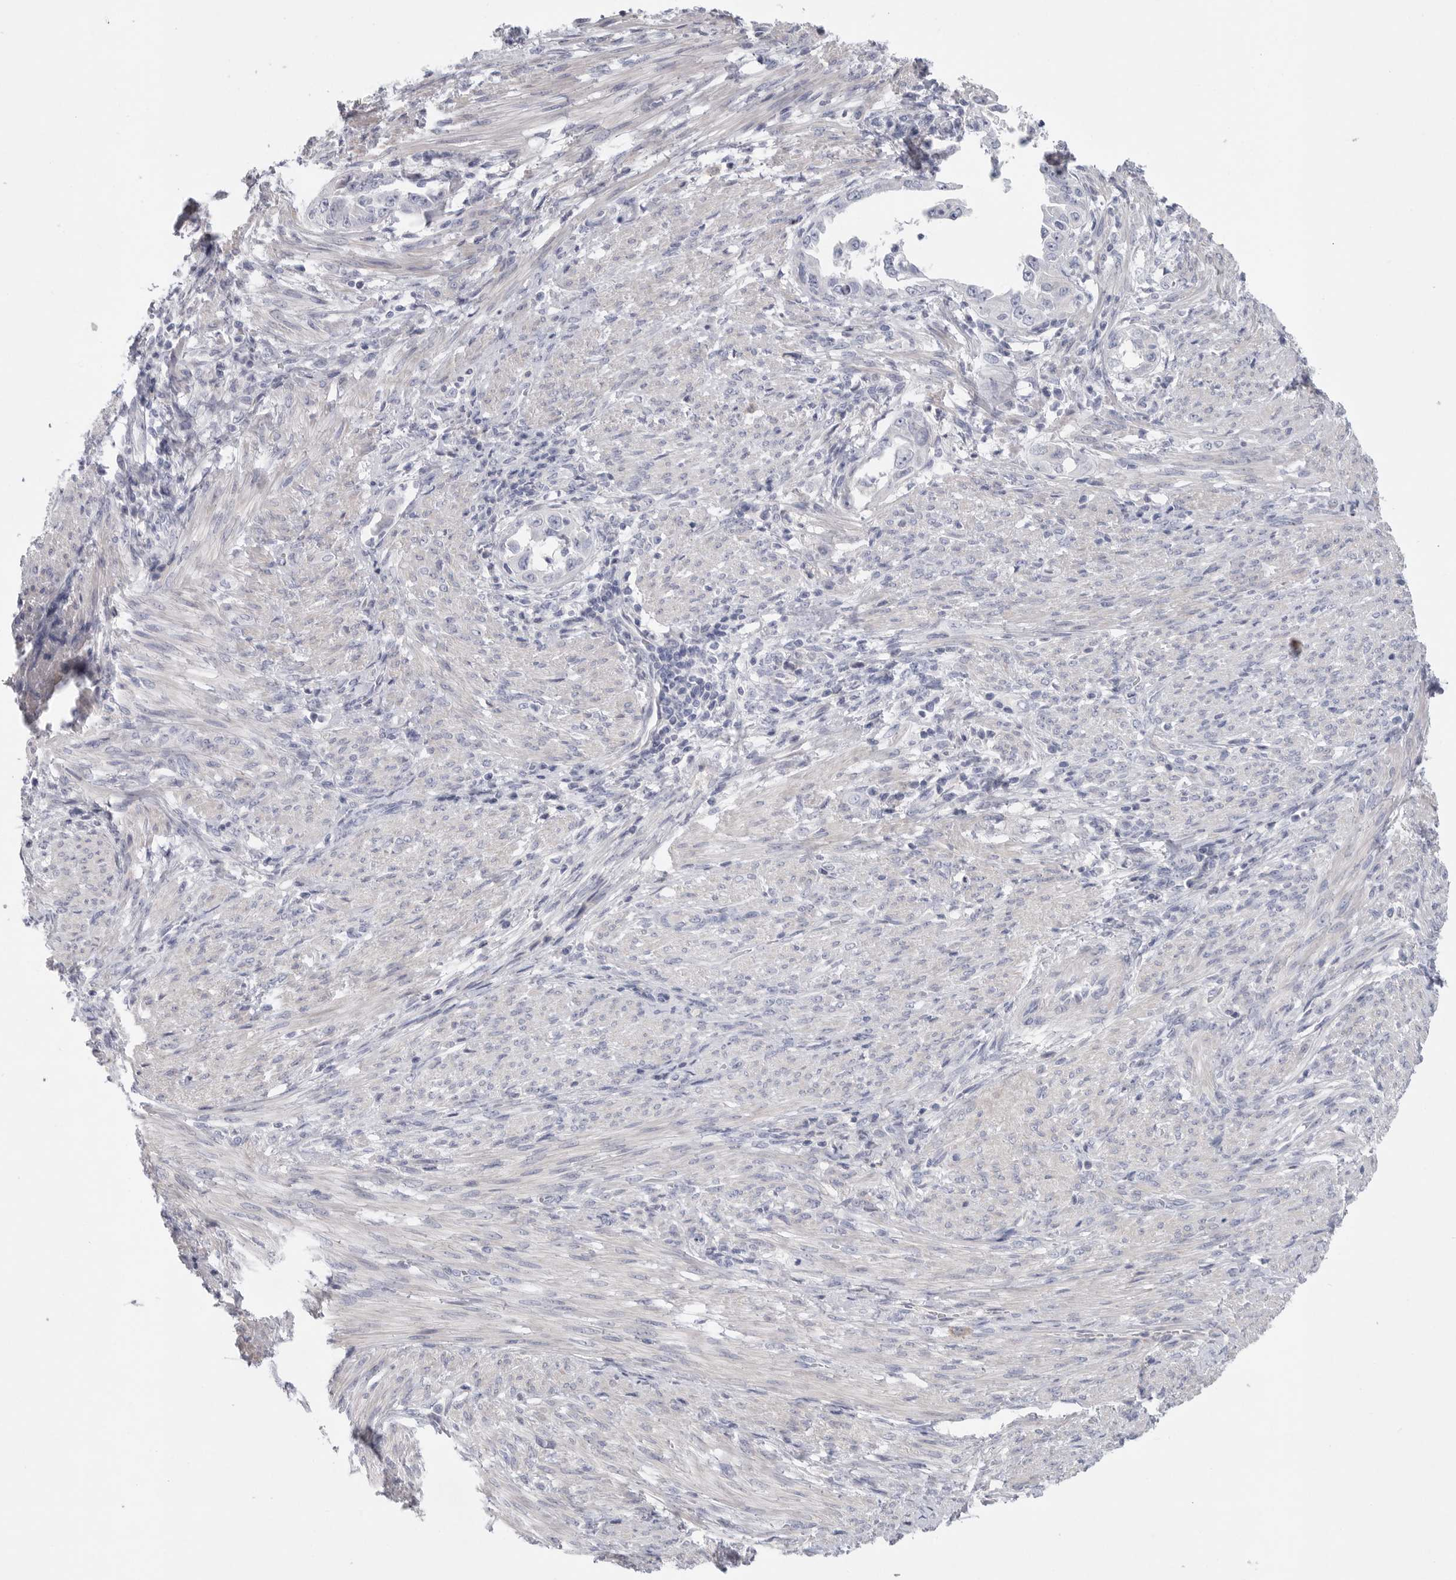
{"staining": {"intensity": "negative", "quantity": "none", "location": "none"}, "tissue": "endometrial cancer", "cell_type": "Tumor cells", "image_type": "cancer", "snomed": [{"axis": "morphology", "description": "Adenocarcinoma, NOS"}, {"axis": "topography", "description": "Endometrium"}], "caption": "This image is of adenocarcinoma (endometrial) stained with IHC to label a protein in brown with the nuclei are counter-stained blue. There is no expression in tumor cells.", "gene": "CAMK2B", "patient": {"sex": "female", "age": 85}}